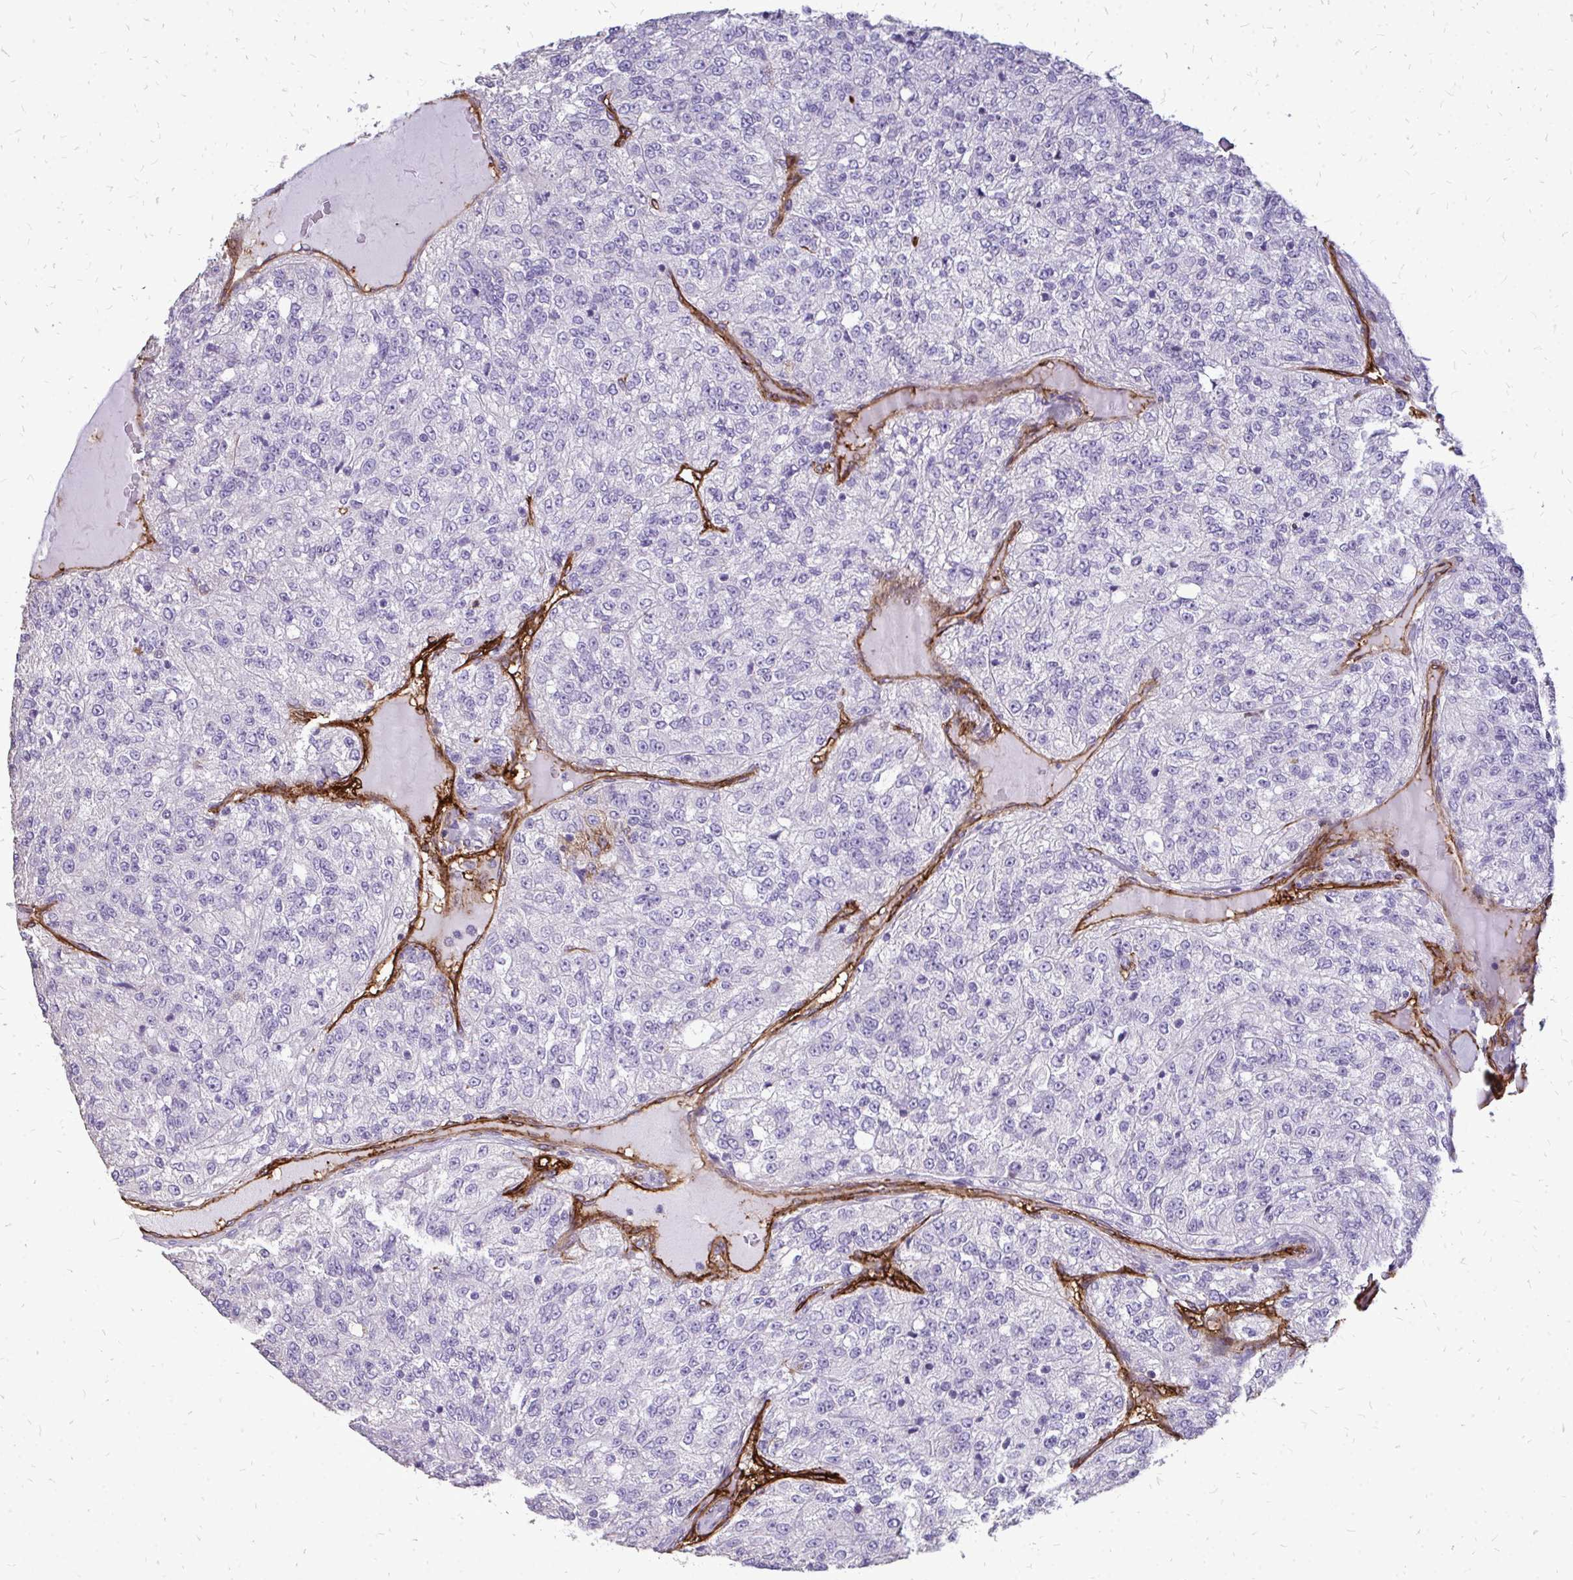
{"staining": {"intensity": "negative", "quantity": "none", "location": "none"}, "tissue": "renal cancer", "cell_type": "Tumor cells", "image_type": "cancer", "snomed": [{"axis": "morphology", "description": "Adenocarcinoma, NOS"}, {"axis": "topography", "description": "Kidney"}], "caption": "There is no significant positivity in tumor cells of renal cancer (adenocarcinoma). Brightfield microscopy of immunohistochemistry (IHC) stained with DAB (brown) and hematoxylin (blue), captured at high magnification.", "gene": "MARCKSL1", "patient": {"sex": "female", "age": 63}}